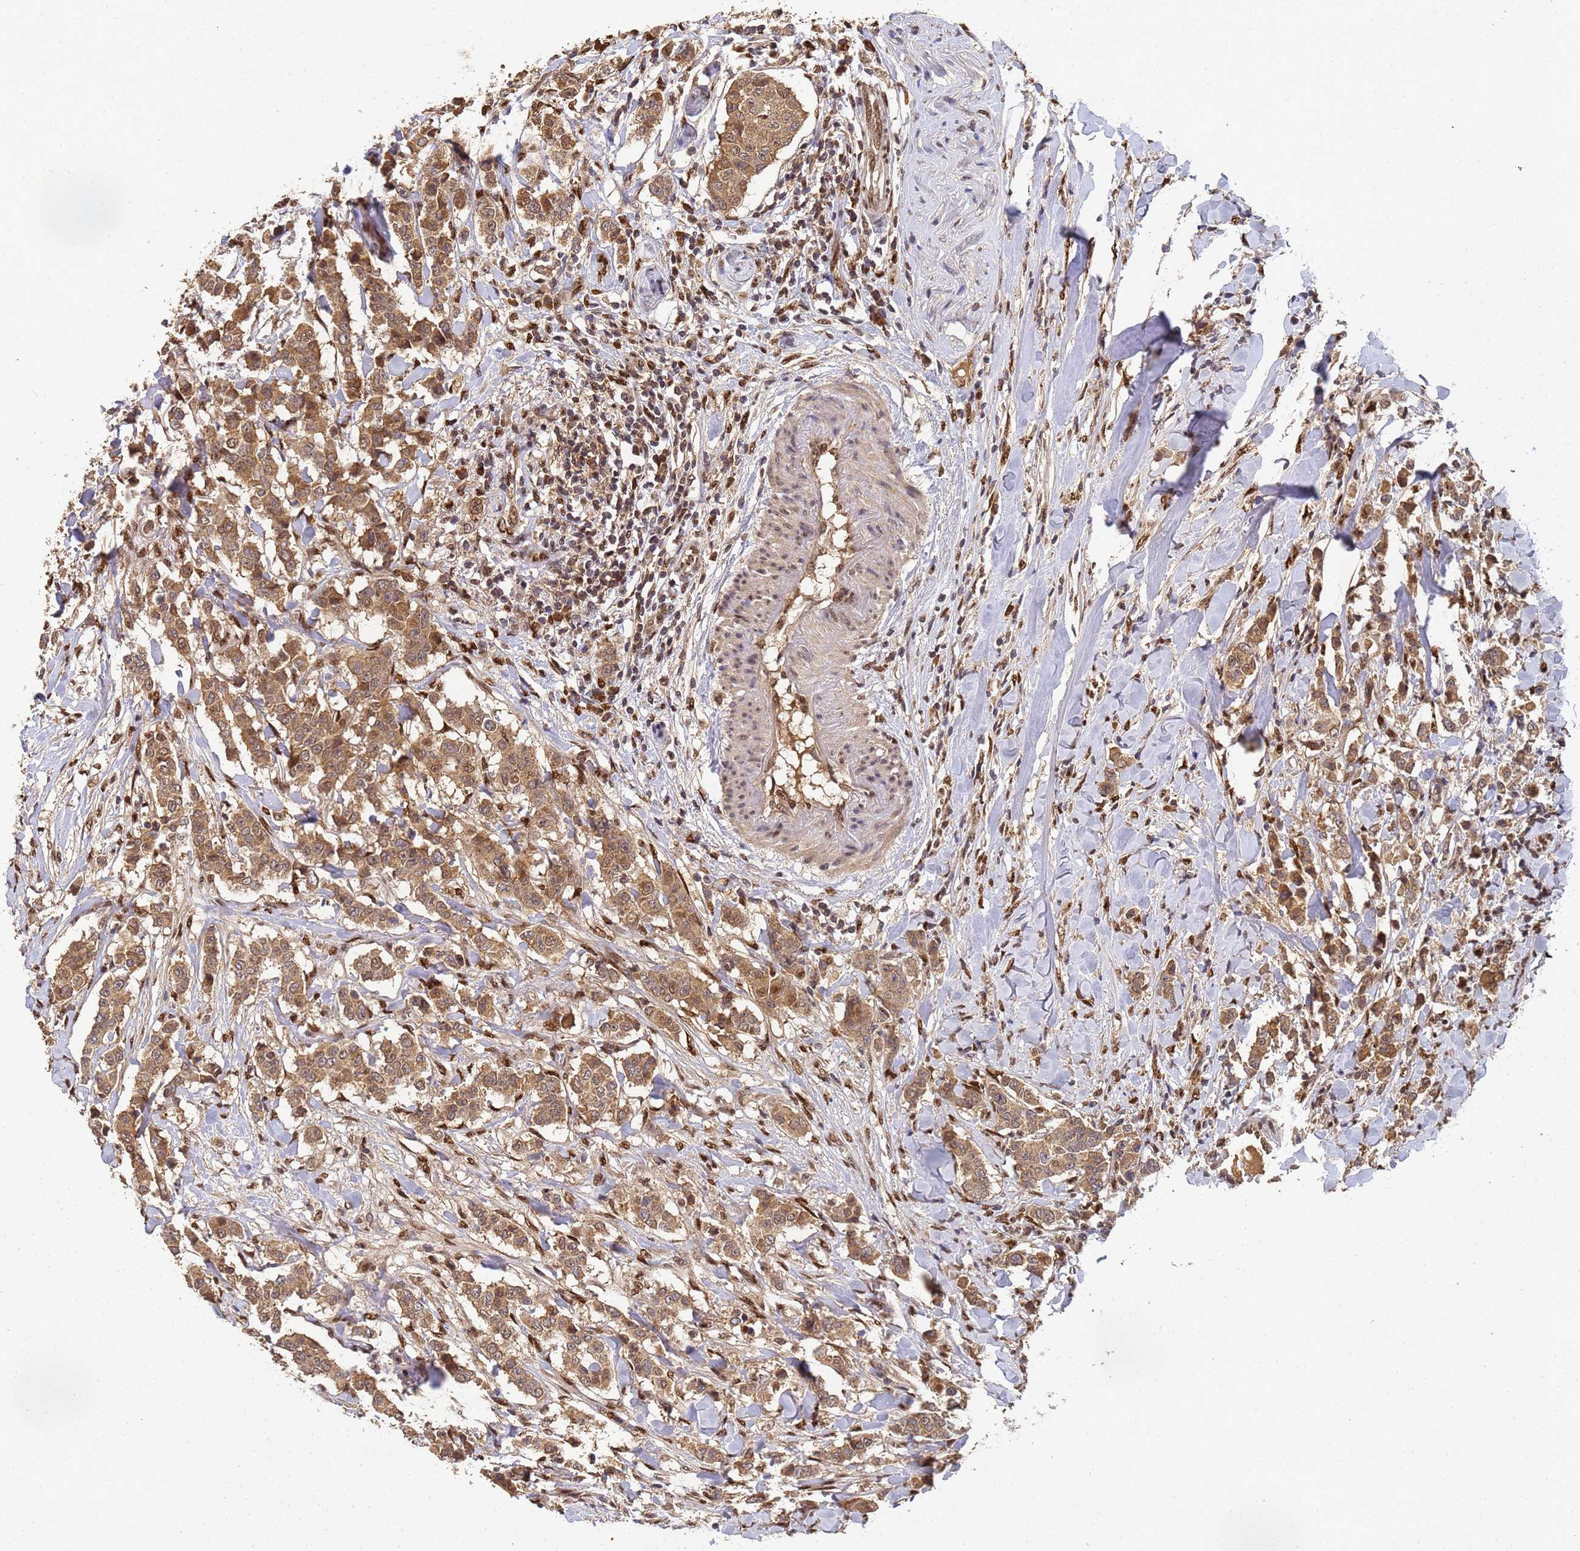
{"staining": {"intensity": "moderate", "quantity": ">75%", "location": "cytoplasmic/membranous,nuclear"}, "tissue": "breast cancer", "cell_type": "Tumor cells", "image_type": "cancer", "snomed": [{"axis": "morphology", "description": "Duct carcinoma"}, {"axis": "topography", "description": "Breast"}], "caption": "Breast invasive ductal carcinoma was stained to show a protein in brown. There is medium levels of moderate cytoplasmic/membranous and nuclear positivity in about >75% of tumor cells.", "gene": "SECISBP2", "patient": {"sex": "female", "age": 40}}